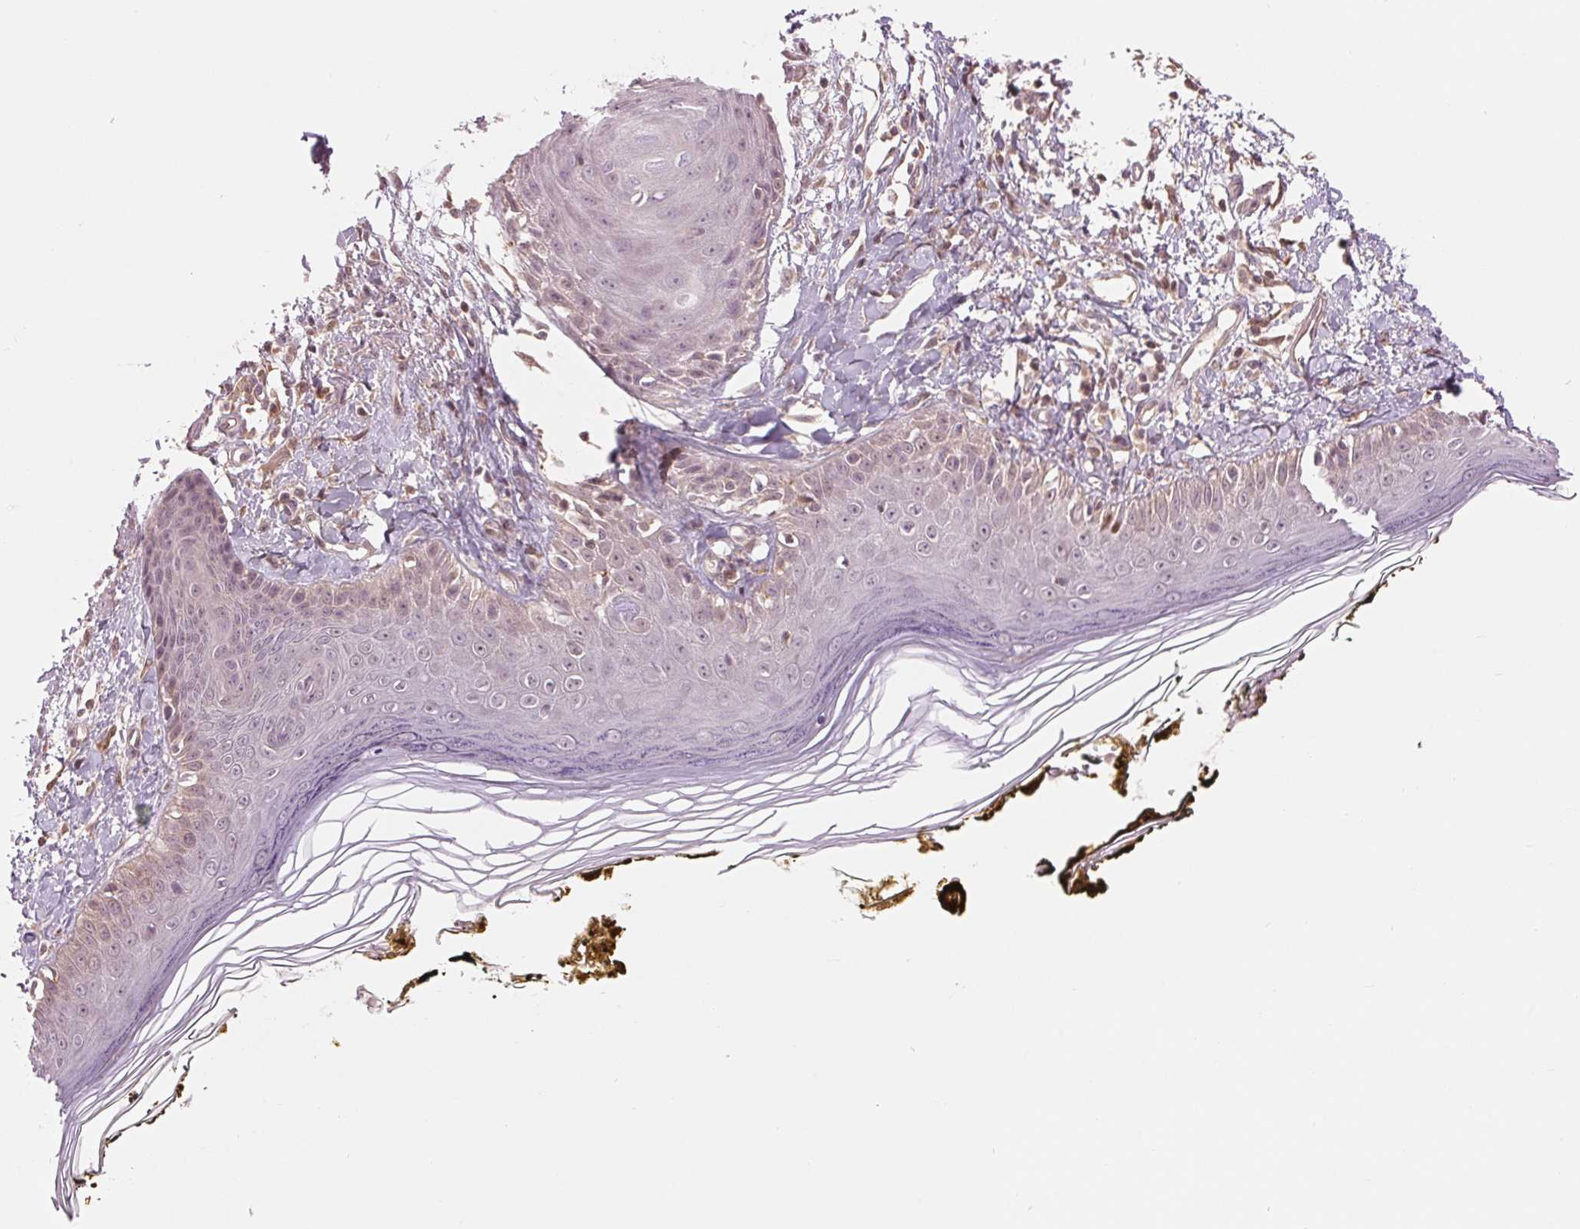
{"staining": {"intensity": "negative", "quantity": "none", "location": "none"}, "tissue": "skin", "cell_type": "Fibroblasts", "image_type": "normal", "snomed": [{"axis": "morphology", "description": "Normal tissue, NOS"}, {"axis": "topography", "description": "Skin"}], "caption": "DAB immunohistochemical staining of normal skin exhibits no significant staining in fibroblasts. (Stains: DAB (3,3'-diaminobenzidine) immunohistochemistry with hematoxylin counter stain, Microscopy: brightfield microscopy at high magnification).", "gene": "TMEM273", "patient": {"sex": "male", "age": 76}}